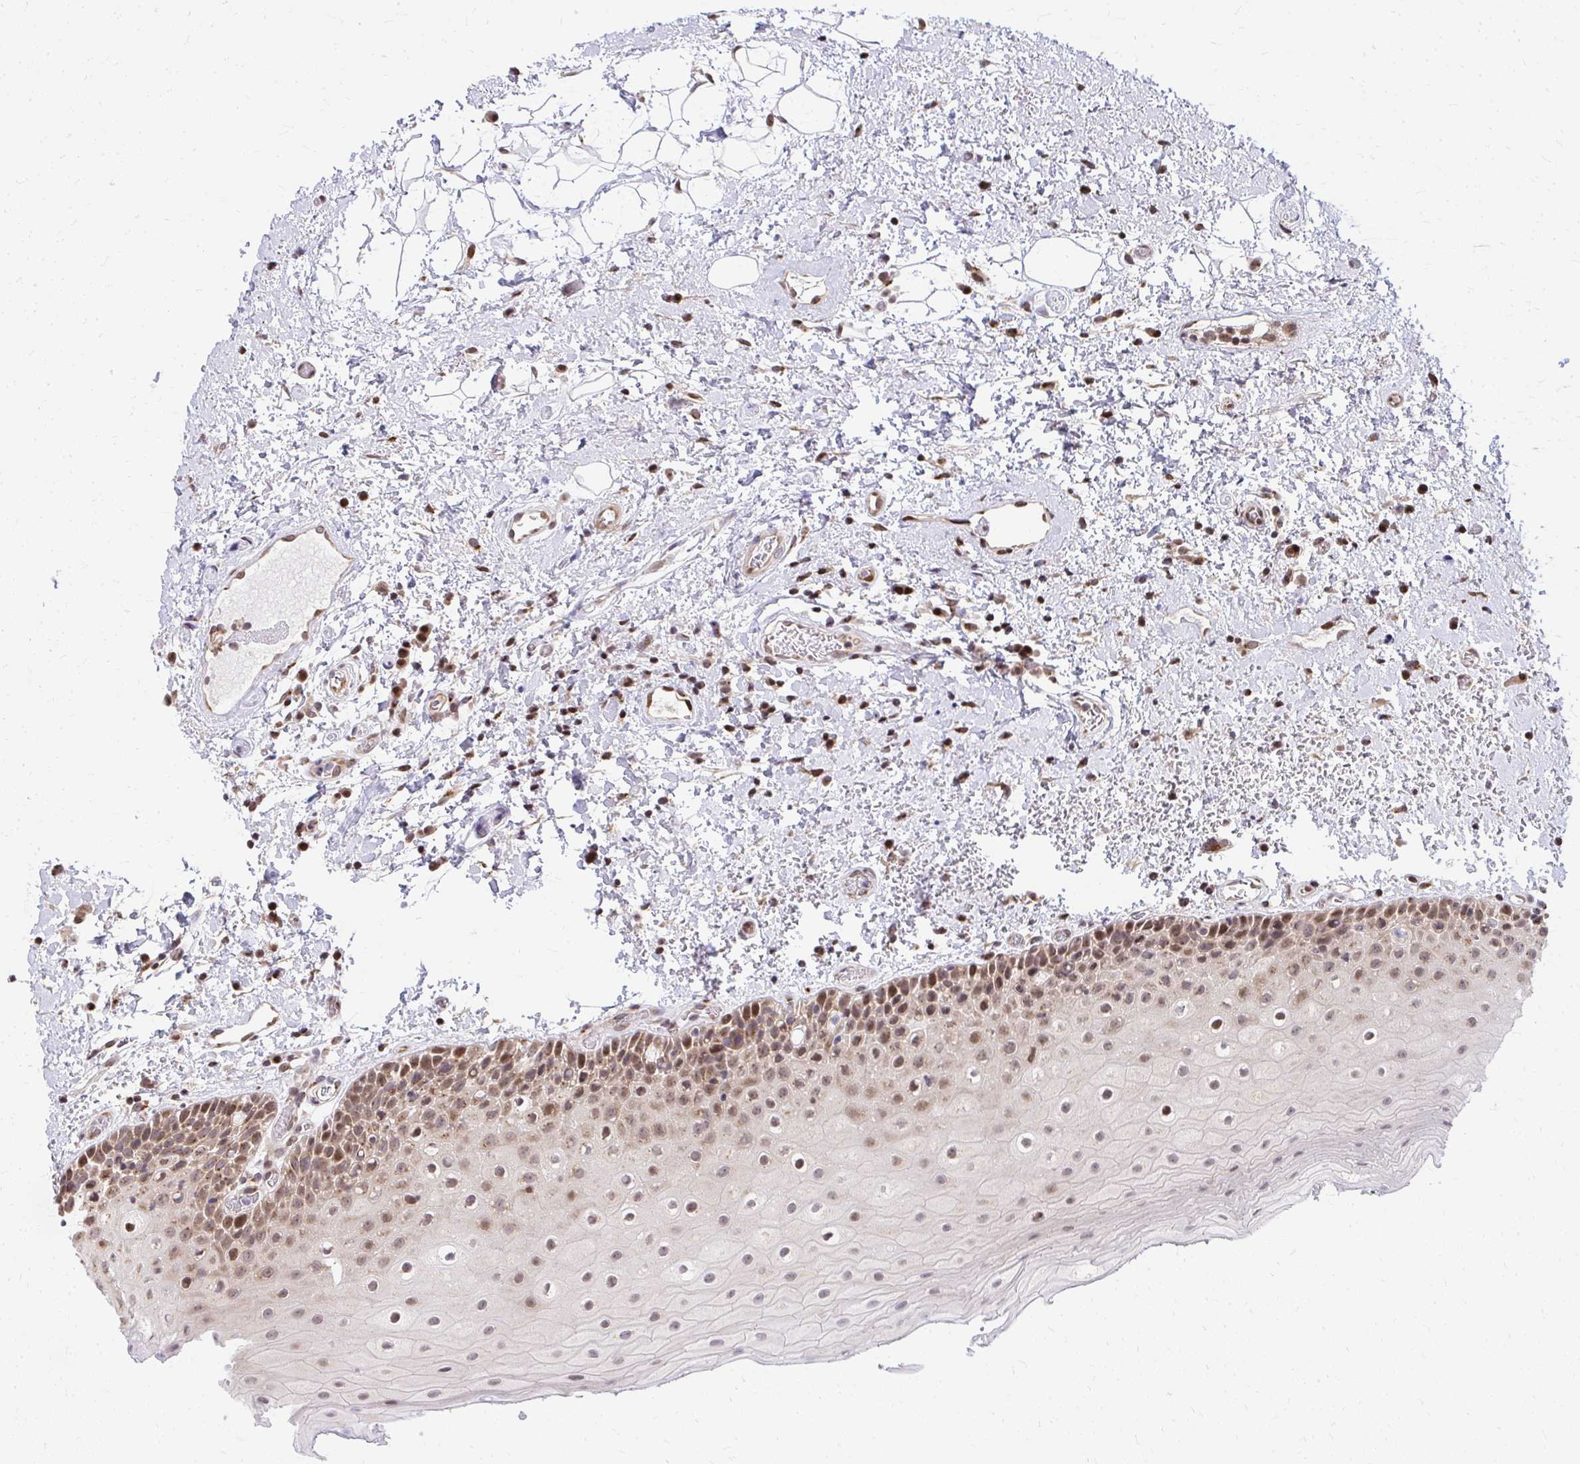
{"staining": {"intensity": "moderate", "quantity": ">75%", "location": "cytoplasmic/membranous,nuclear"}, "tissue": "oral mucosa", "cell_type": "Squamous epithelial cells", "image_type": "normal", "snomed": [{"axis": "morphology", "description": "Normal tissue, NOS"}, {"axis": "topography", "description": "Oral tissue"}], "caption": "About >75% of squamous epithelial cells in unremarkable human oral mucosa exhibit moderate cytoplasmic/membranous,nuclear protein positivity as visualized by brown immunohistochemical staining.", "gene": "PIGY", "patient": {"sex": "female", "age": 82}}